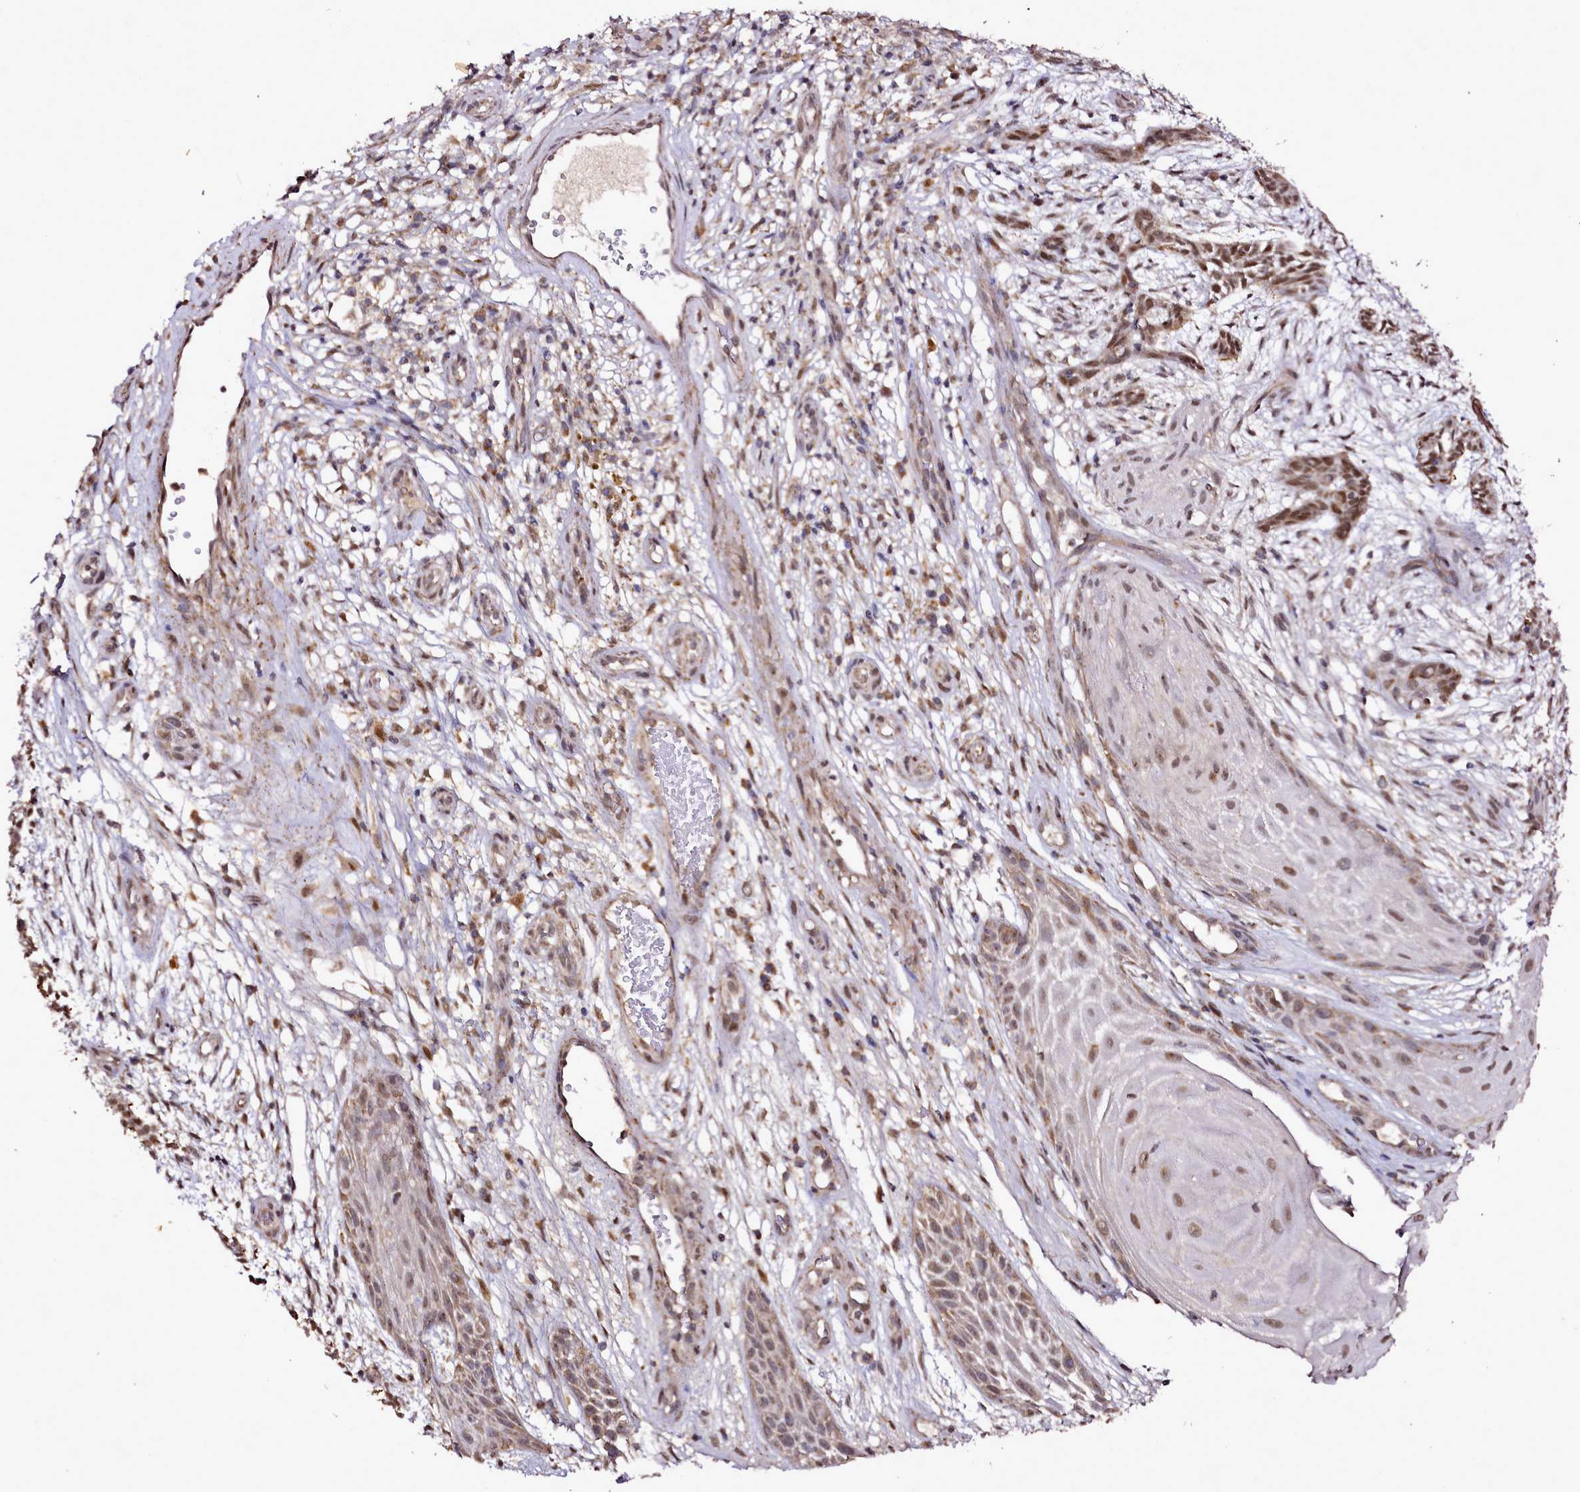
{"staining": {"intensity": "moderate", "quantity": ">75%", "location": "nuclear"}, "tissue": "skin cancer", "cell_type": "Tumor cells", "image_type": "cancer", "snomed": [{"axis": "morphology", "description": "Basal cell carcinoma"}, {"axis": "topography", "description": "Skin"}], "caption": "Basal cell carcinoma (skin) tissue displays moderate nuclear positivity in approximately >75% of tumor cells", "gene": "EDIL3", "patient": {"sex": "male", "age": 89}}